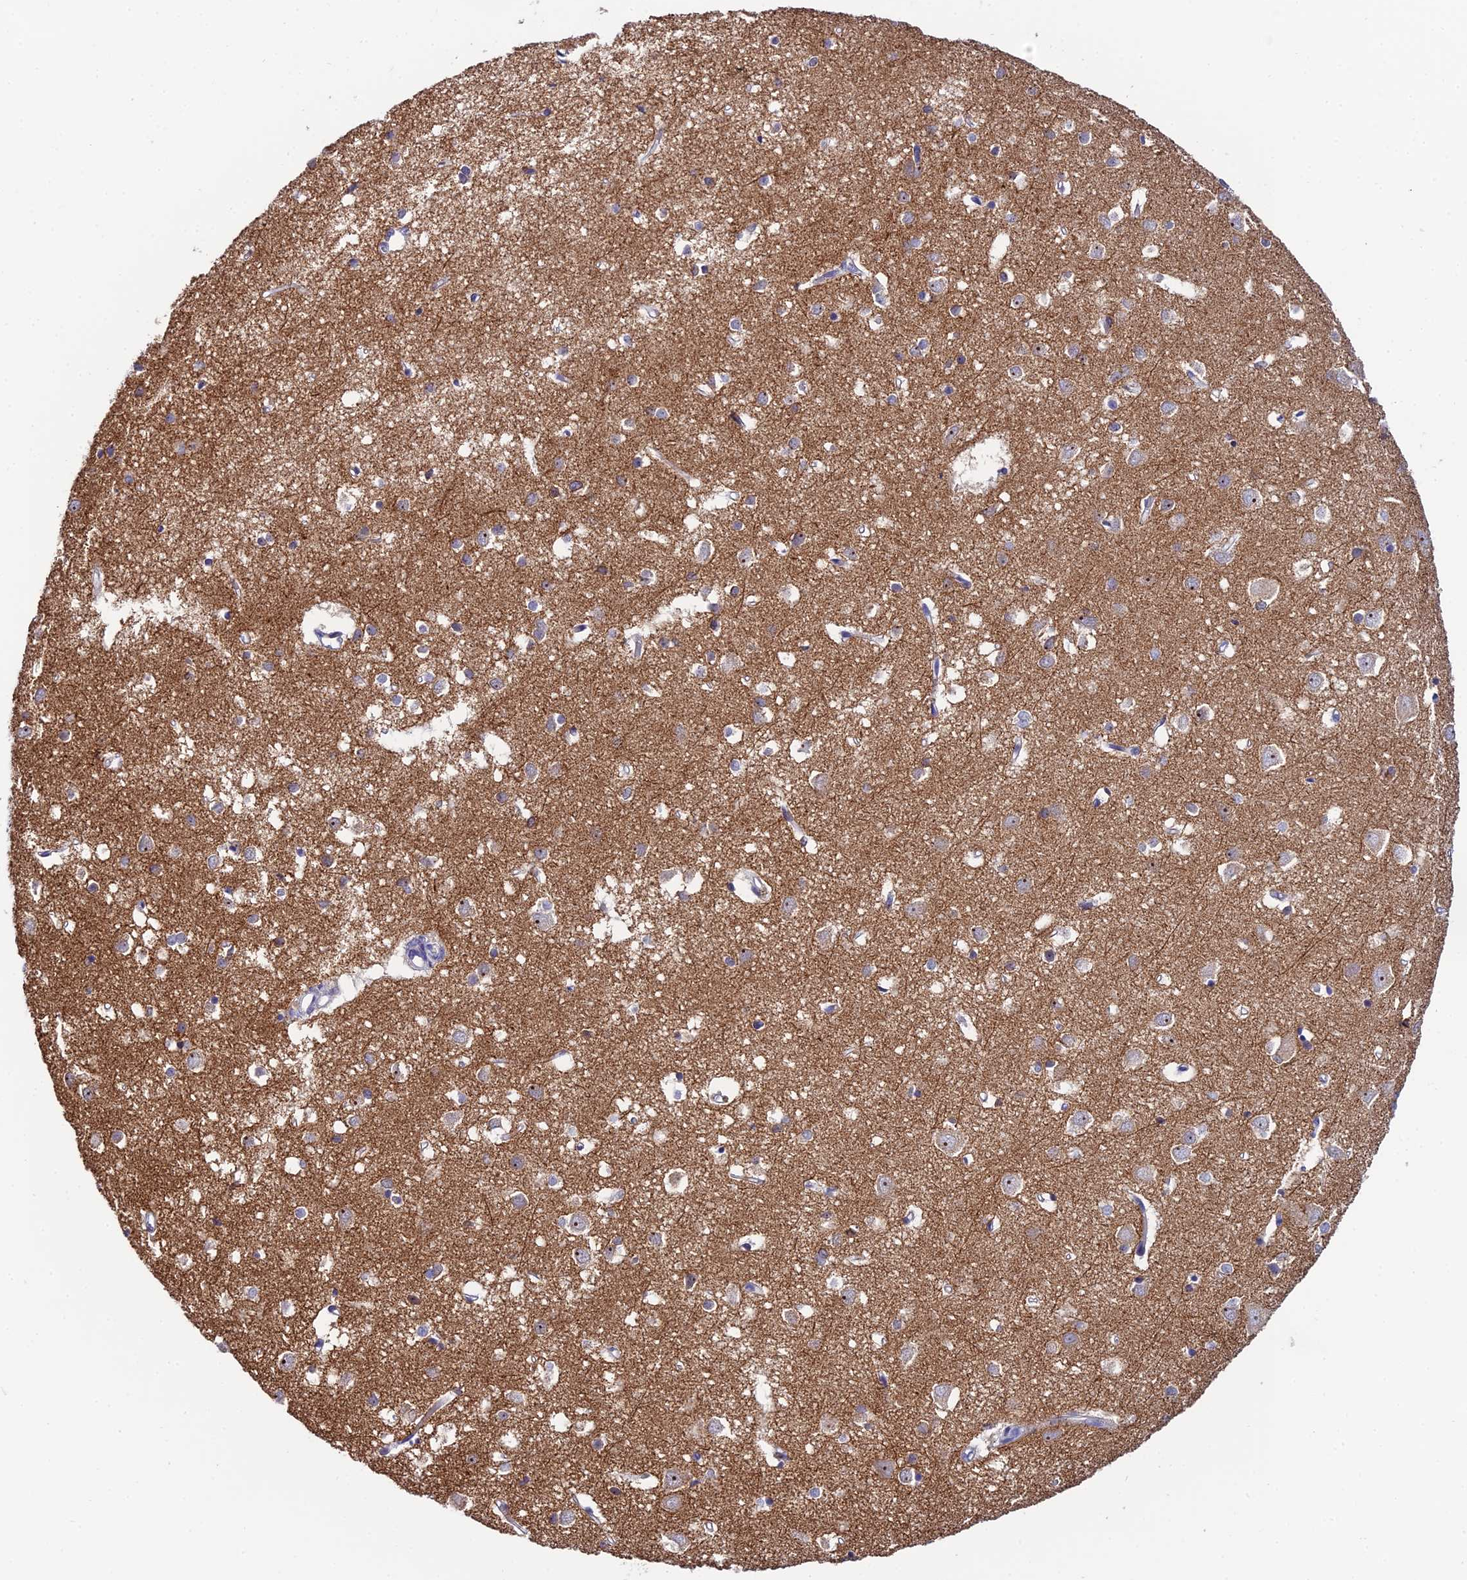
{"staining": {"intensity": "negative", "quantity": "none", "location": "none"}, "tissue": "cerebral cortex", "cell_type": "Endothelial cells", "image_type": "normal", "snomed": [{"axis": "morphology", "description": "Normal tissue, NOS"}, {"axis": "topography", "description": "Cerebral cortex"}], "caption": "DAB immunohistochemical staining of benign human cerebral cortex displays no significant staining in endothelial cells. (Immunohistochemistry, brightfield microscopy, high magnification).", "gene": "PLPP4", "patient": {"sex": "female", "age": 64}}